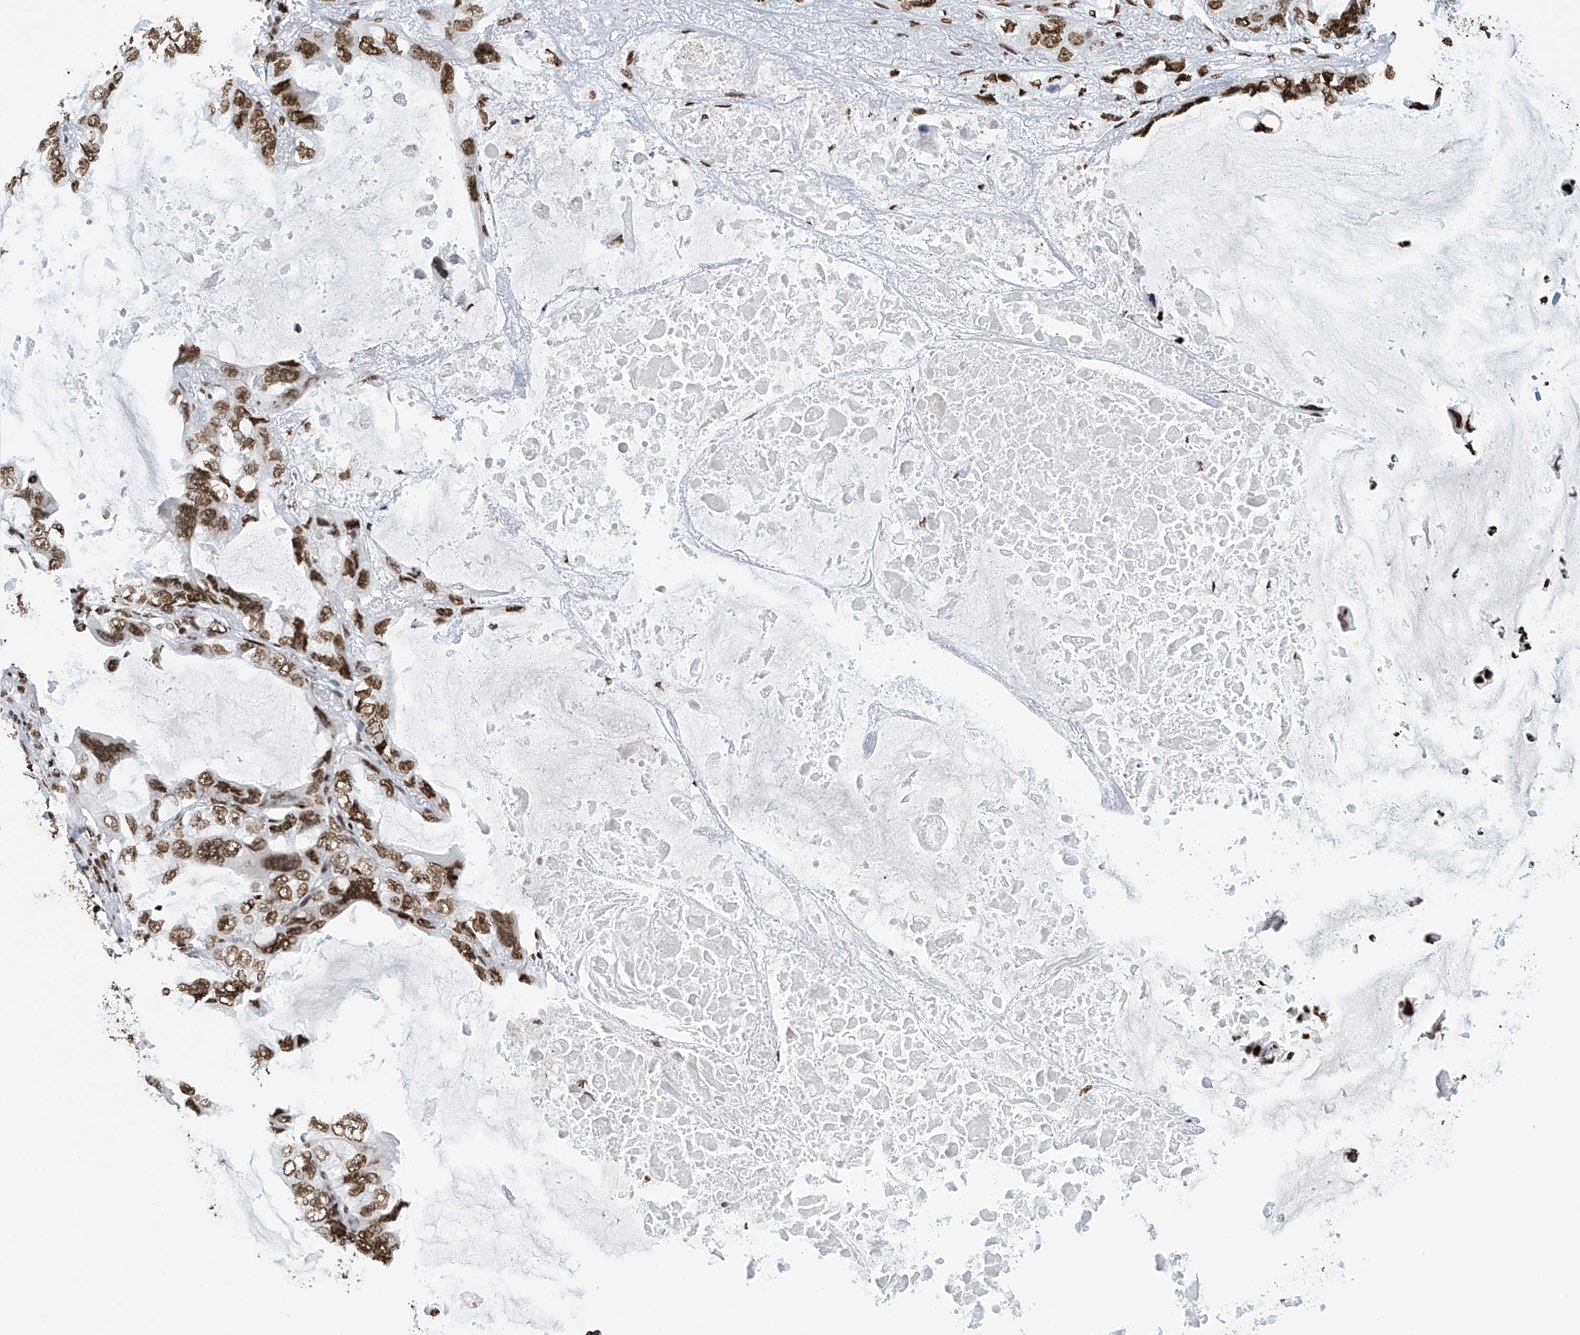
{"staining": {"intensity": "moderate", "quantity": ">75%", "location": "nuclear"}, "tissue": "lung cancer", "cell_type": "Tumor cells", "image_type": "cancer", "snomed": [{"axis": "morphology", "description": "Squamous cell carcinoma, NOS"}, {"axis": "topography", "description": "Lung"}], "caption": "Immunohistochemical staining of lung cancer displays medium levels of moderate nuclear staining in approximately >75% of tumor cells. (IHC, brightfield microscopy, high magnification).", "gene": "H4C16", "patient": {"sex": "female", "age": 73}}